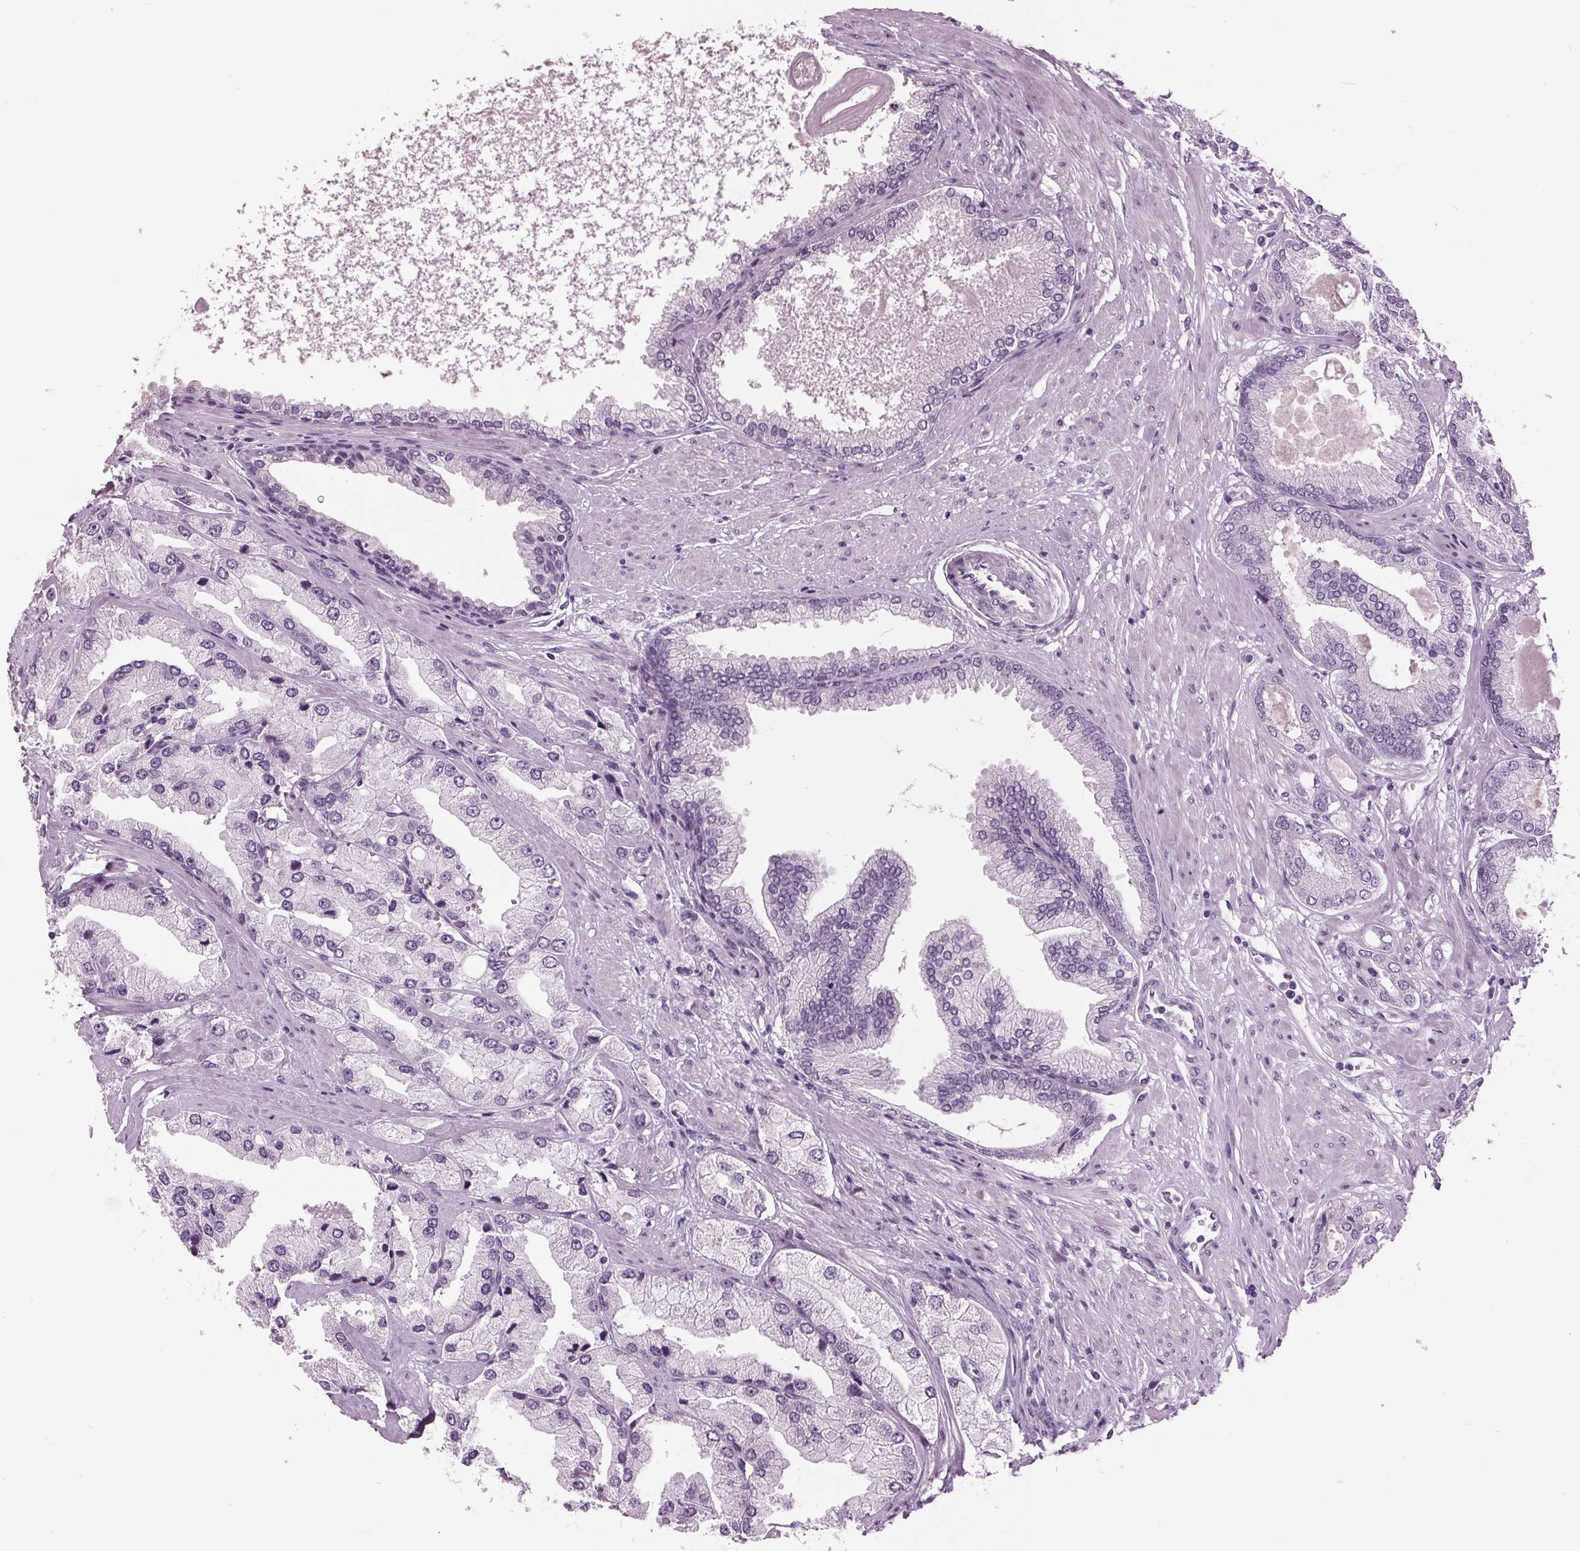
{"staining": {"intensity": "negative", "quantity": "none", "location": "none"}, "tissue": "prostate cancer", "cell_type": "Tumor cells", "image_type": "cancer", "snomed": [{"axis": "morphology", "description": "Adenocarcinoma, High grade"}, {"axis": "topography", "description": "Prostate"}], "caption": "Immunohistochemistry (IHC) micrograph of prostate cancer stained for a protein (brown), which displays no staining in tumor cells.", "gene": "AMBP", "patient": {"sex": "male", "age": 68}}